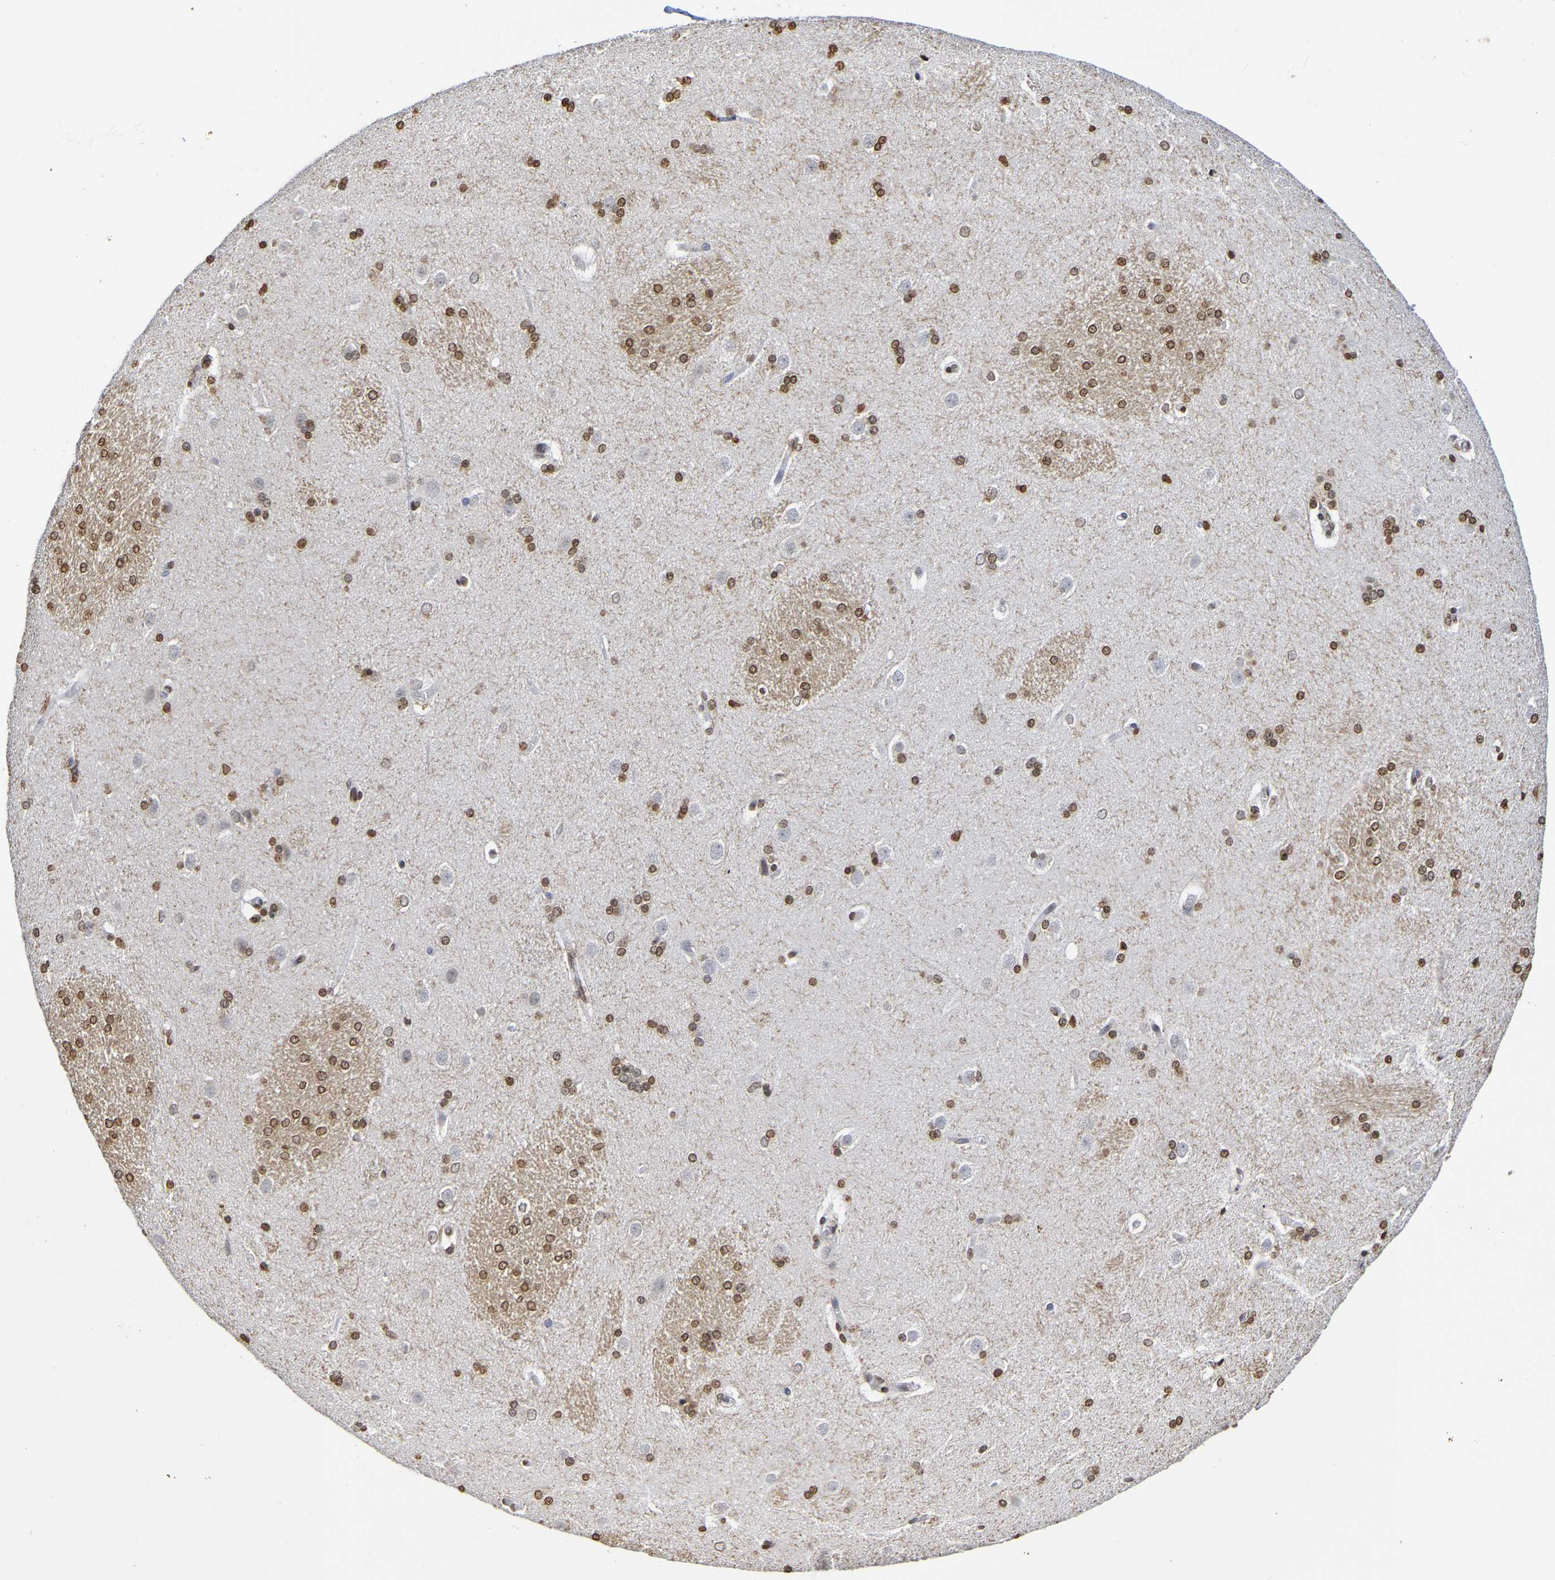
{"staining": {"intensity": "moderate", "quantity": ">75%", "location": "nuclear"}, "tissue": "caudate", "cell_type": "Glial cells", "image_type": "normal", "snomed": [{"axis": "morphology", "description": "Normal tissue, NOS"}, {"axis": "topography", "description": "Lateral ventricle wall"}], "caption": "A brown stain highlights moderate nuclear staining of a protein in glial cells of unremarkable caudate.", "gene": "ATF4", "patient": {"sex": "female", "age": 19}}